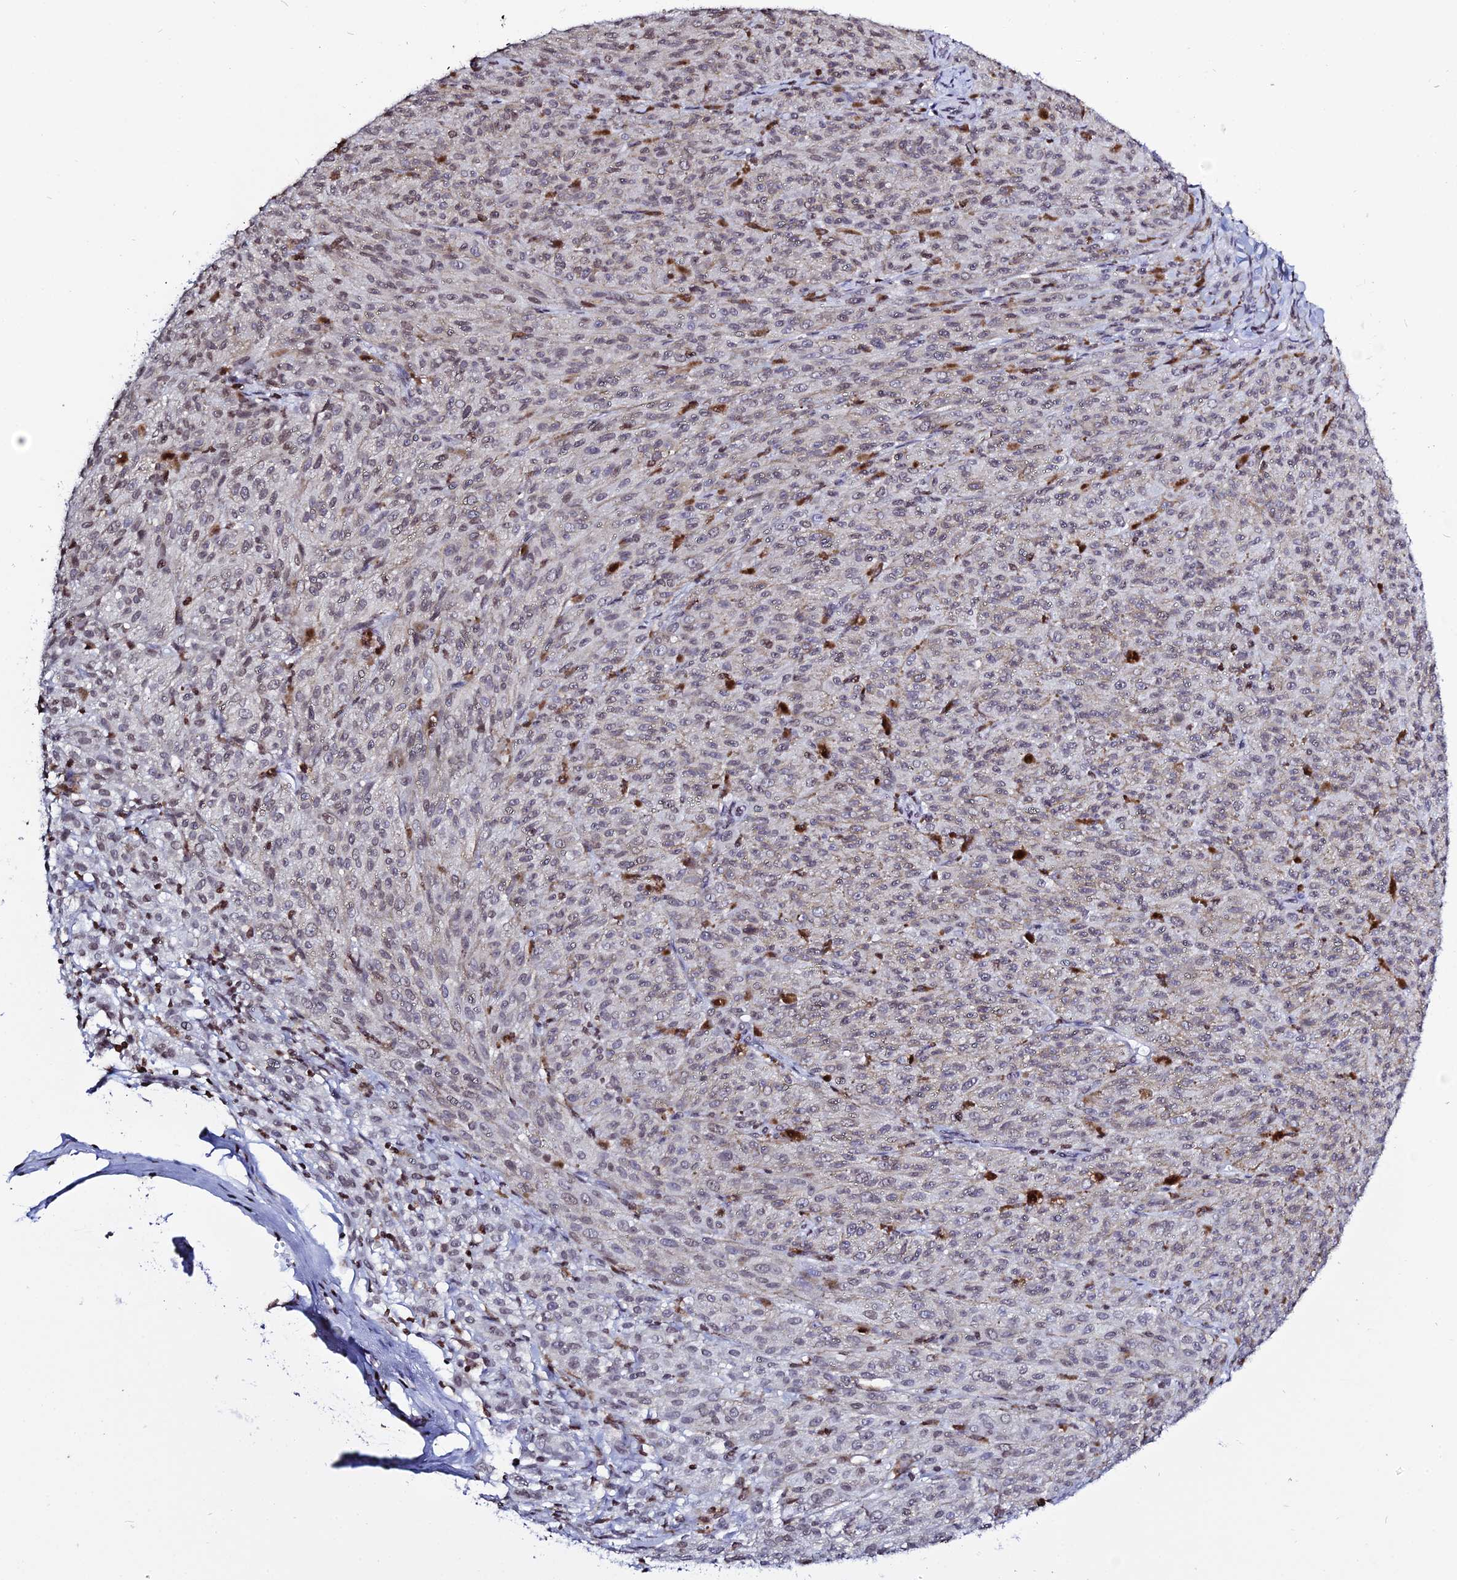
{"staining": {"intensity": "weak", "quantity": "25%-75%", "location": "nuclear"}, "tissue": "melanoma", "cell_type": "Tumor cells", "image_type": "cancer", "snomed": [{"axis": "morphology", "description": "Malignant melanoma, NOS"}, {"axis": "topography", "description": "Skin"}], "caption": "Immunohistochemistry (IHC) histopathology image of malignant melanoma stained for a protein (brown), which exhibits low levels of weak nuclear expression in about 25%-75% of tumor cells.", "gene": "MACROH2A2", "patient": {"sex": "female", "age": 52}}